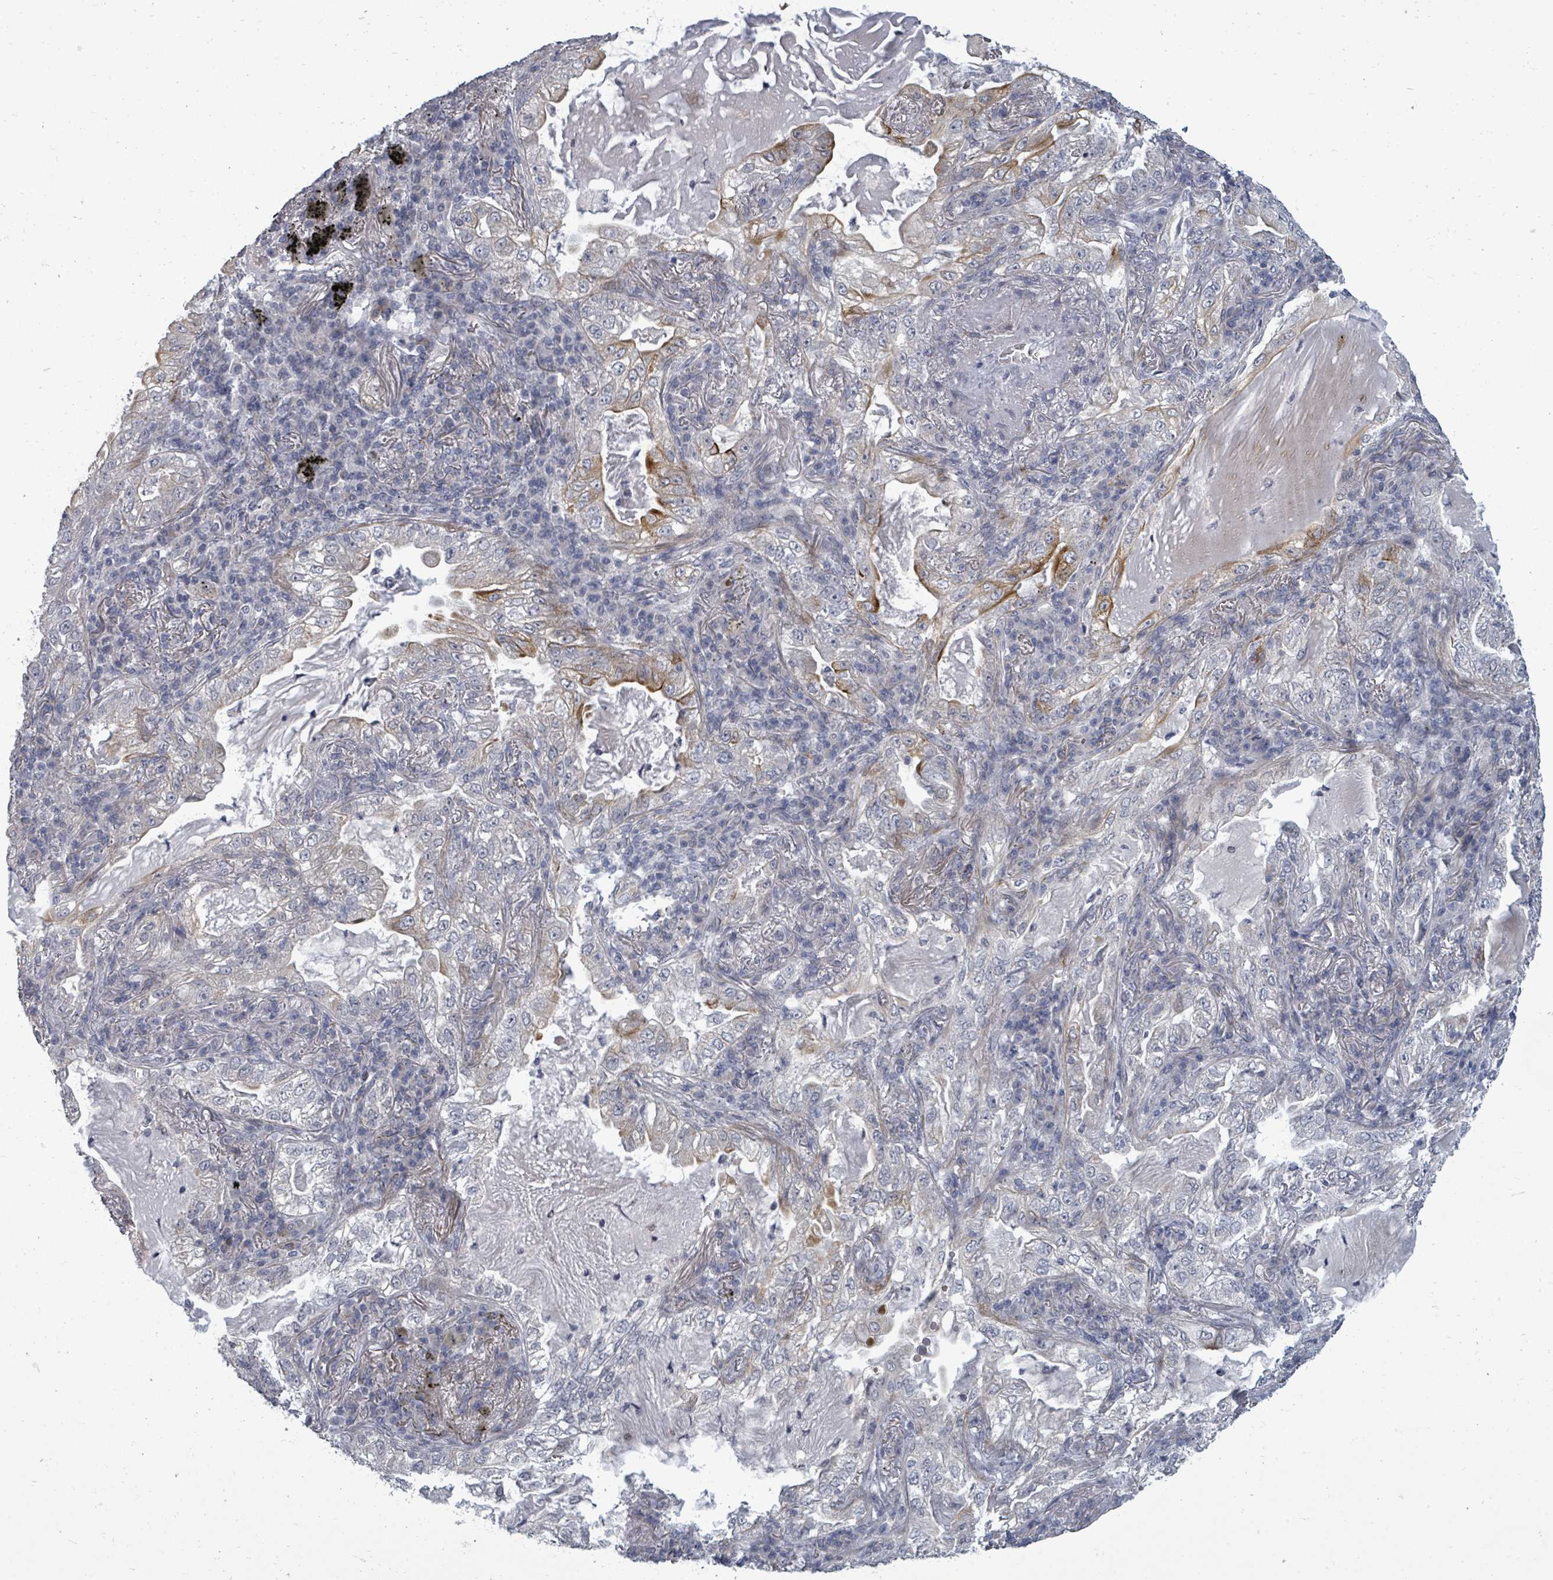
{"staining": {"intensity": "moderate", "quantity": "<25%", "location": "cytoplasmic/membranous"}, "tissue": "lung cancer", "cell_type": "Tumor cells", "image_type": "cancer", "snomed": [{"axis": "morphology", "description": "Adenocarcinoma, NOS"}, {"axis": "topography", "description": "Lung"}], "caption": "This is an image of immunohistochemistry (IHC) staining of adenocarcinoma (lung), which shows moderate positivity in the cytoplasmic/membranous of tumor cells.", "gene": "PTPN20", "patient": {"sex": "female", "age": 73}}